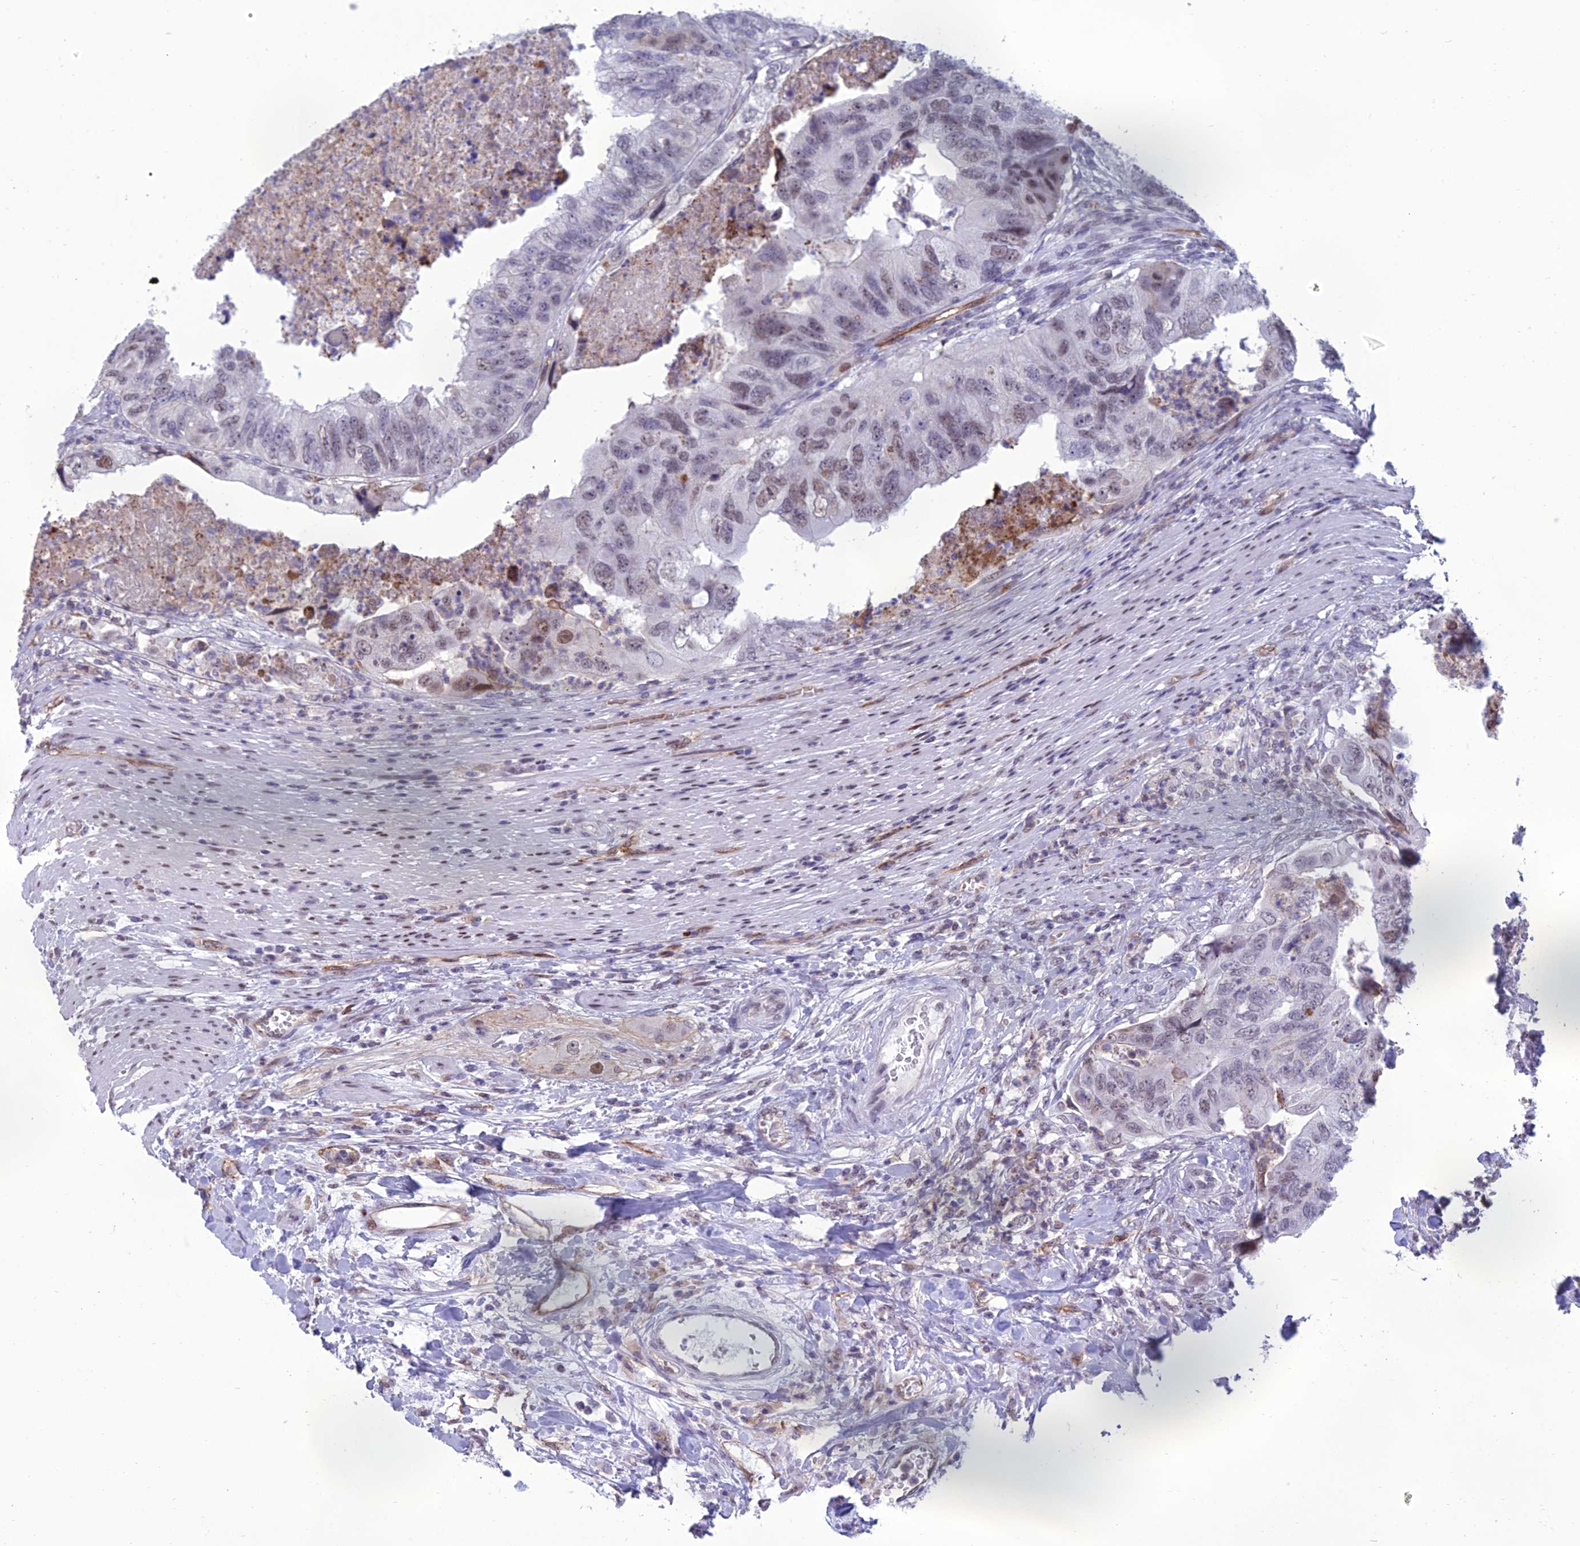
{"staining": {"intensity": "weak", "quantity": "<25%", "location": "nuclear"}, "tissue": "colorectal cancer", "cell_type": "Tumor cells", "image_type": "cancer", "snomed": [{"axis": "morphology", "description": "Adenocarcinoma, NOS"}, {"axis": "topography", "description": "Rectum"}], "caption": "DAB immunohistochemical staining of human colorectal cancer (adenocarcinoma) shows no significant staining in tumor cells.", "gene": "RANBP3", "patient": {"sex": "male", "age": 63}}